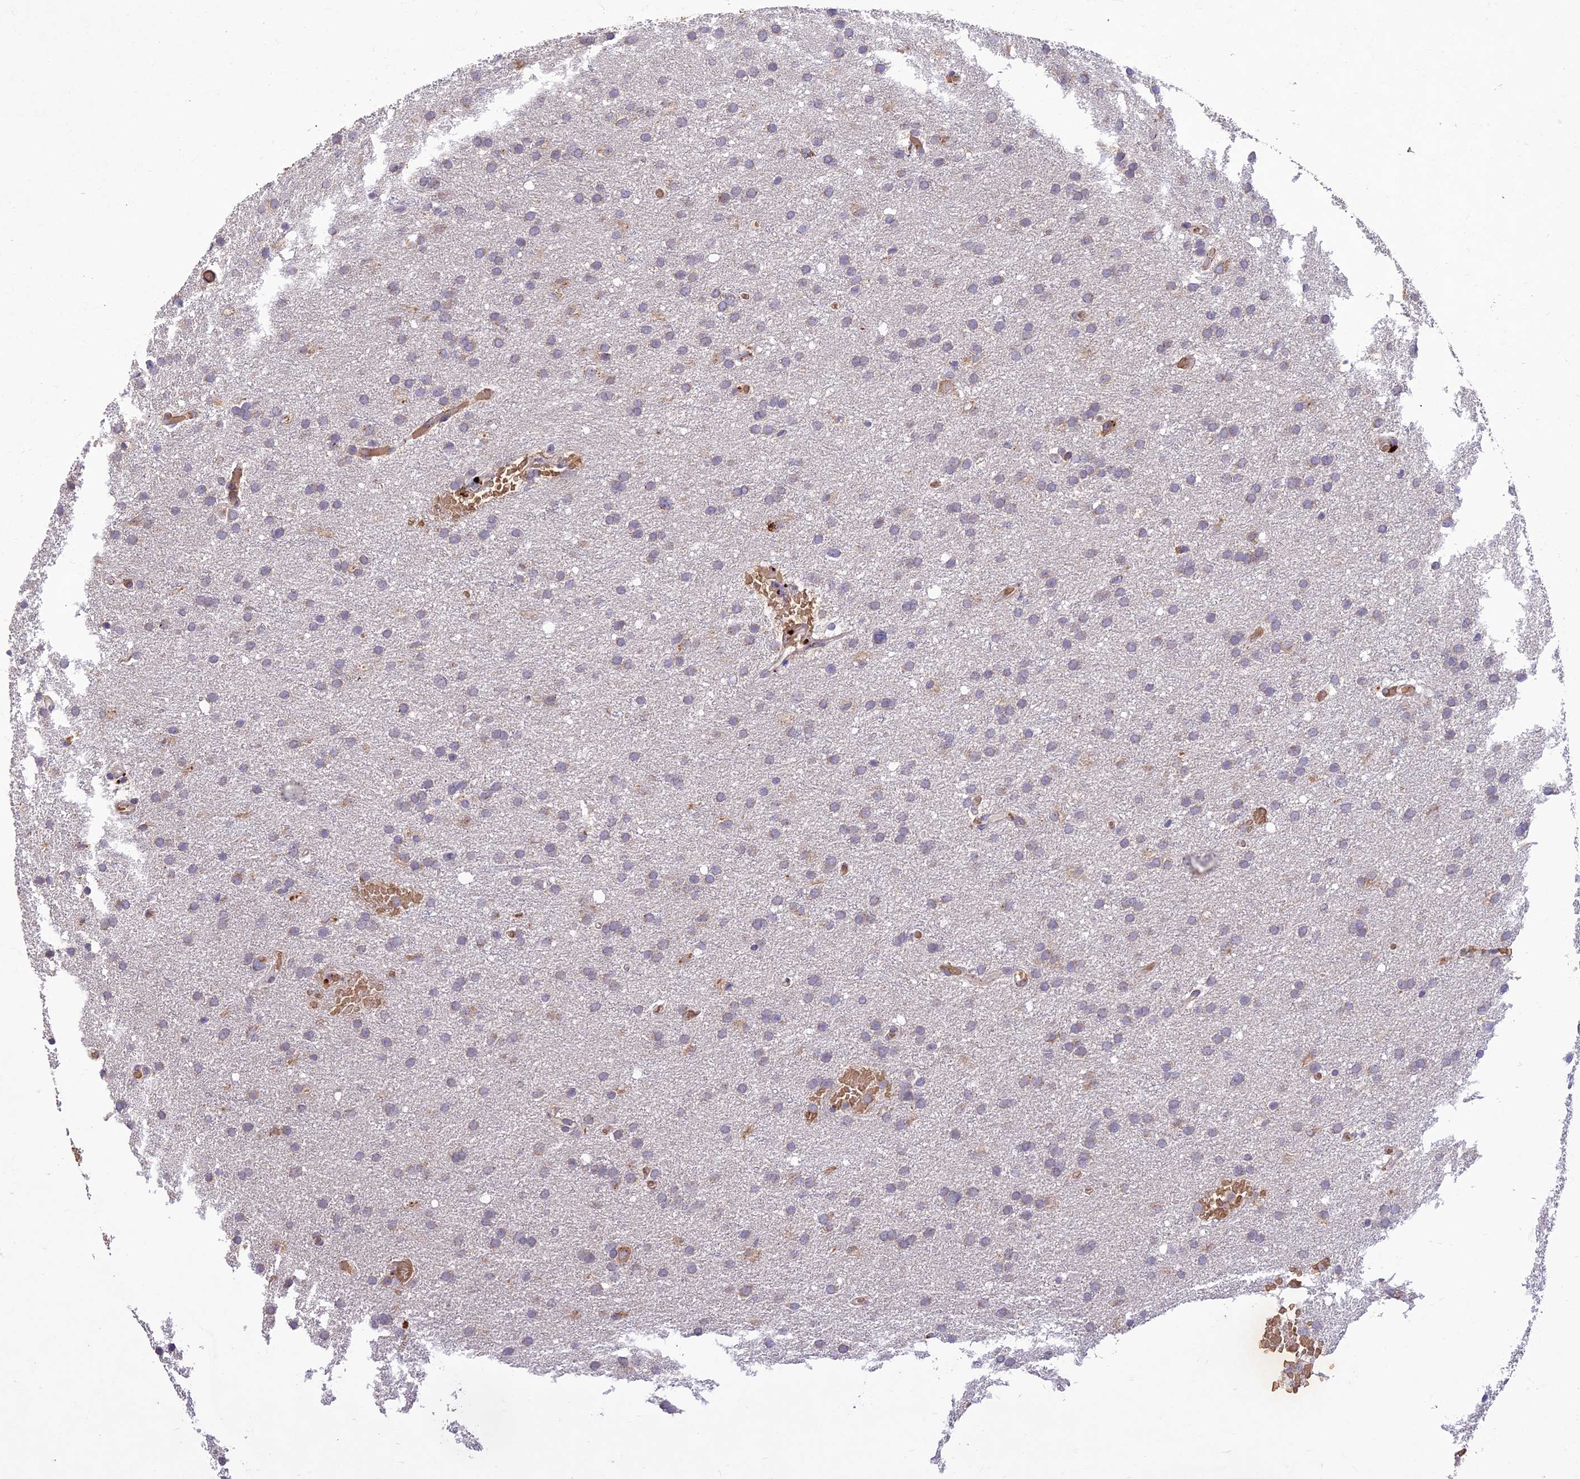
{"staining": {"intensity": "negative", "quantity": "none", "location": "none"}, "tissue": "glioma", "cell_type": "Tumor cells", "image_type": "cancer", "snomed": [{"axis": "morphology", "description": "Glioma, malignant, High grade"}, {"axis": "topography", "description": "Cerebral cortex"}], "caption": "IHC photomicrograph of human glioma stained for a protein (brown), which exhibits no expression in tumor cells. Nuclei are stained in blue.", "gene": "PPP1R11", "patient": {"sex": "female", "age": 36}}